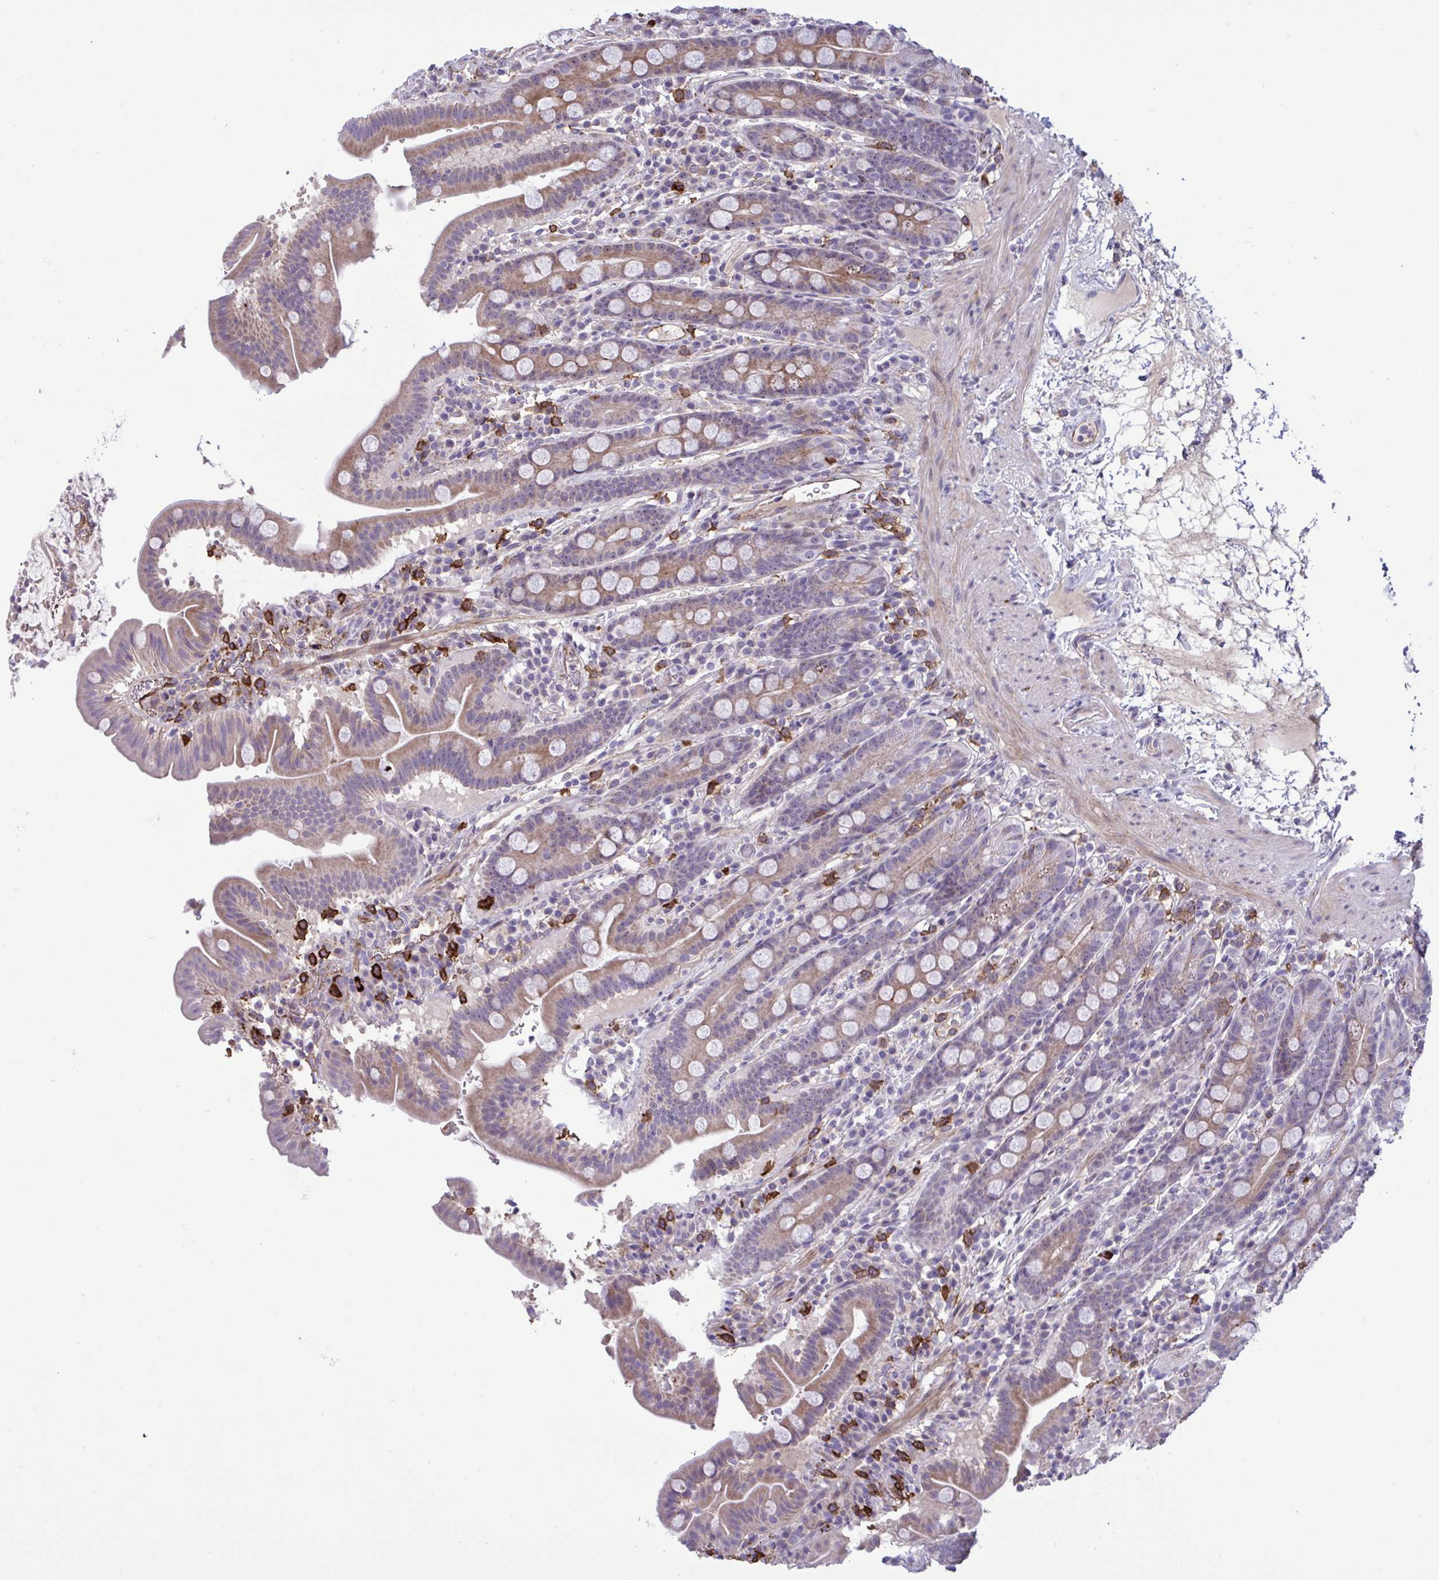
{"staining": {"intensity": "weak", "quantity": "25%-75%", "location": "cytoplasmic/membranous"}, "tissue": "small intestine", "cell_type": "Glandular cells", "image_type": "normal", "snomed": [{"axis": "morphology", "description": "Normal tissue, NOS"}, {"axis": "topography", "description": "Small intestine"}], "caption": "This photomicrograph shows normal small intestine stained with immunohistochemistry to label a protein in brown. The cytoplasmic/membranous of glandular cells show weak positivity for the protein. Nuclei are counter-stained blue.", "gene": "CD101", "patient": {"sex": "male", "age": 26}}